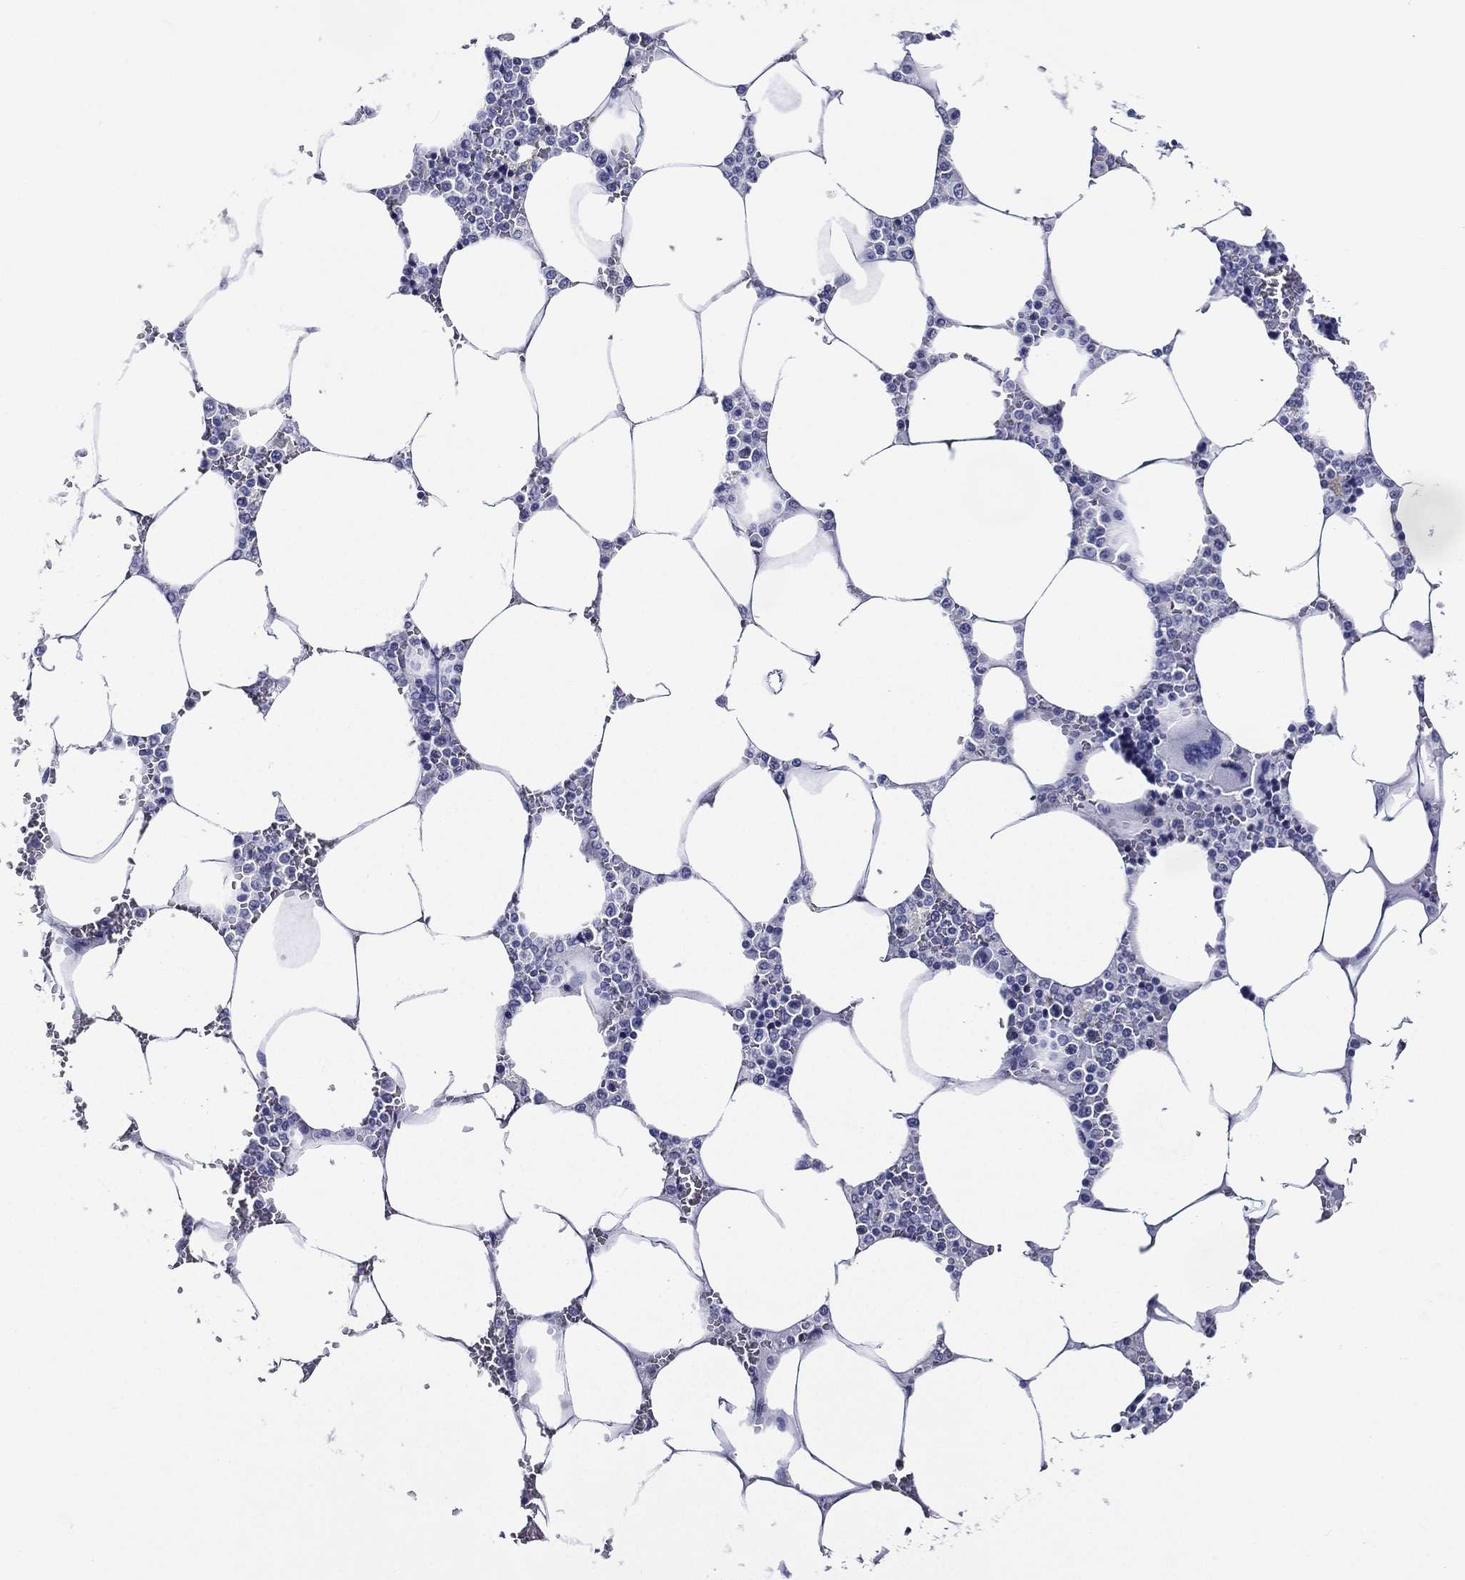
{"staining": {"intensity": "negative", "quantity": "none", "location": "none"}, "tissue": "bone marrow", "cell_type": "Hematopoietic cells", "image_type": "normal", "snomed": [{"axis": "morphology", "description": "Normal tissue, NOS"}, {"axis": "topography", "description": "Bone marrow"}], "caption": "Histopathology image shows no significant protein positivity in hematopoietic cells of benign bone marrow.", "gene": "ACE2", "patient": {"sex": "male", "age": 91}}